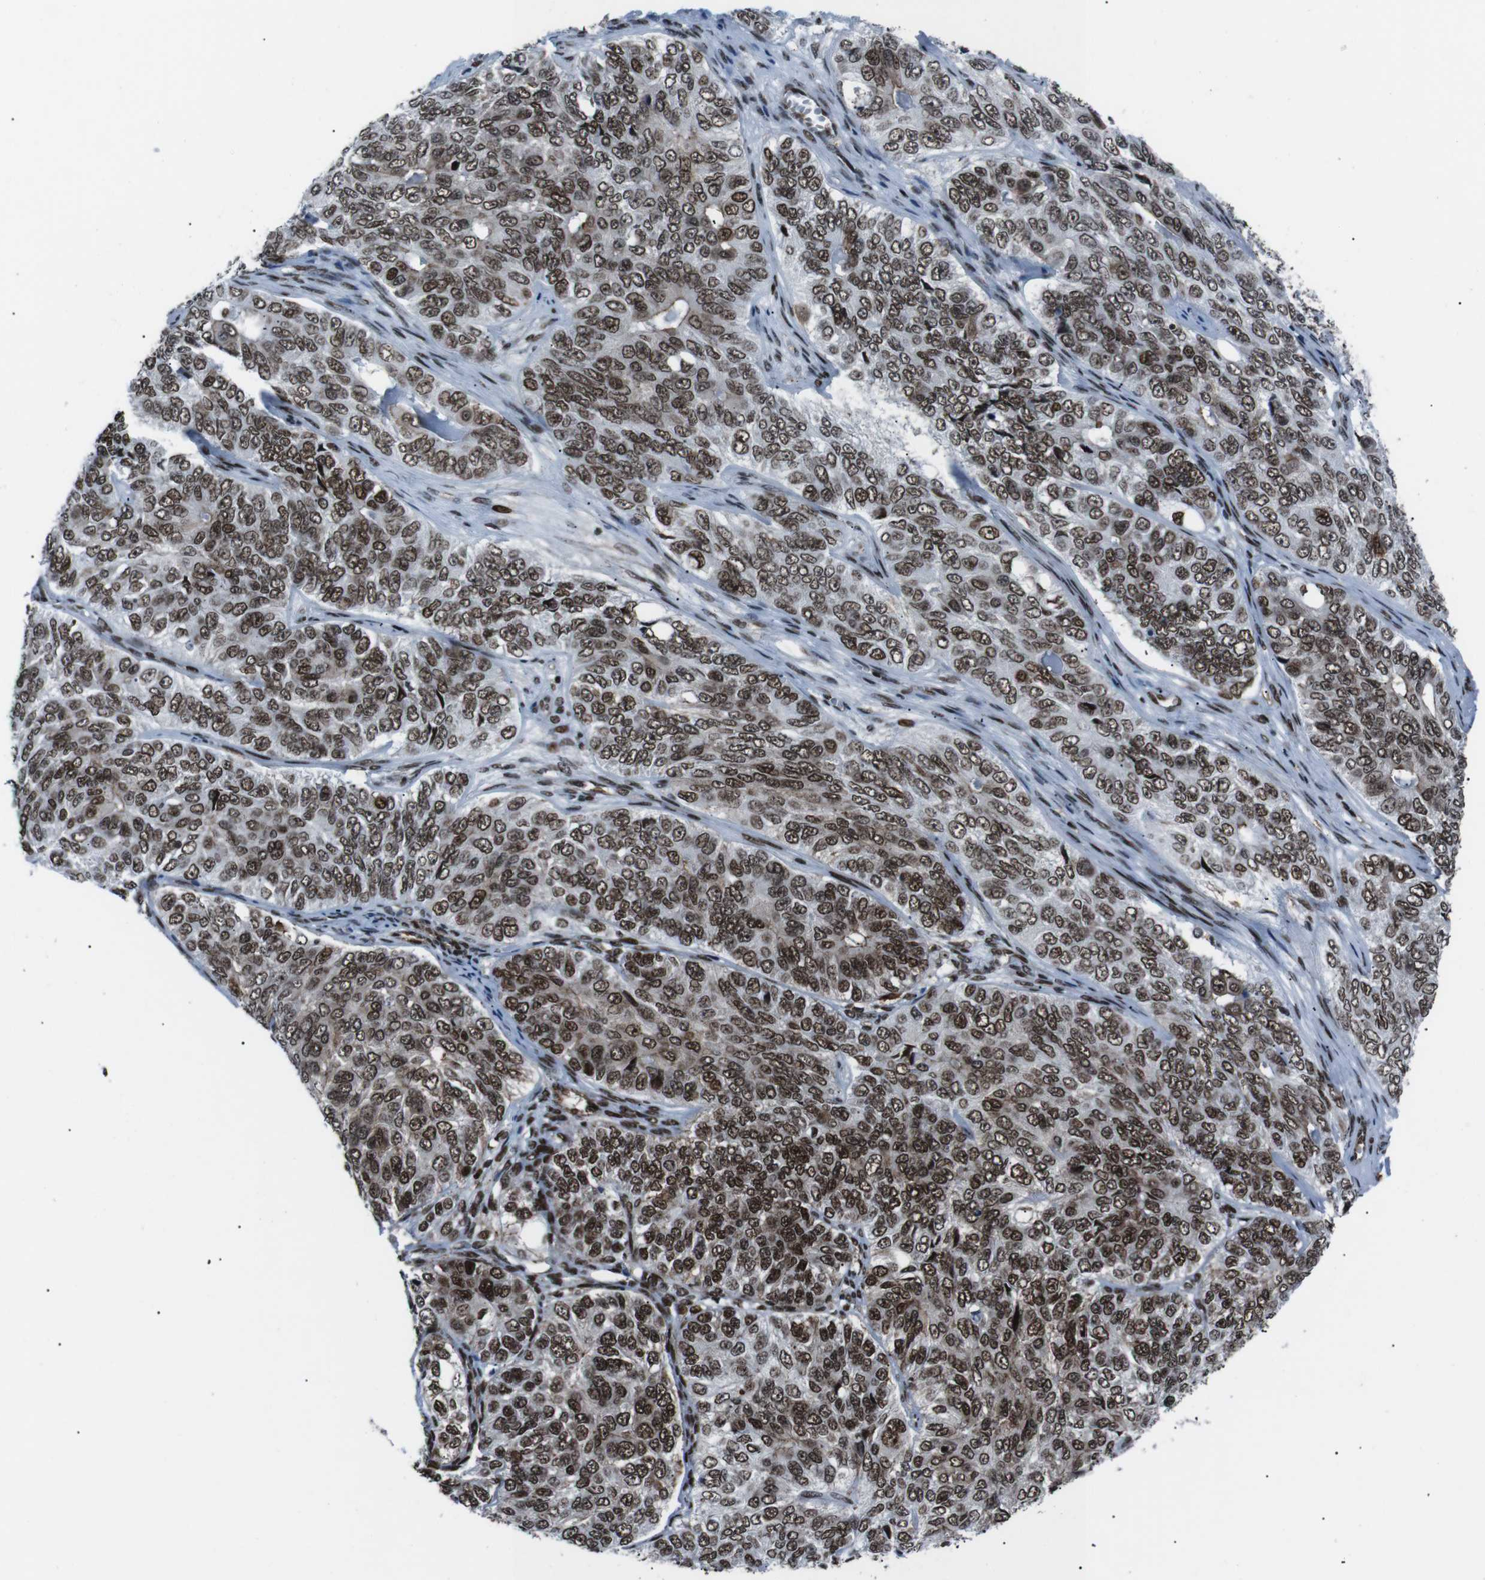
{"staining": {"intensity": "strong", "quantity": ">75%", "location": "nuclear"}, "tissue": "ovarian cancer", "cell_type": "Tumor cells", "image_type": "cancer", "snomed": [{"axis": "morphology", "description": "Carcinoma, endometroid"}, {"axis": "topography", "description": "Ovary"}], "caption": "An image showing strong nuclear positivity in approximately >75% of tumor cells in endometroid carcinoma (ovarian), as visualized by brown immunohistochemical staining.", "gene": "HNRNPU", "patient": {"sex": "female", "age": 51}}